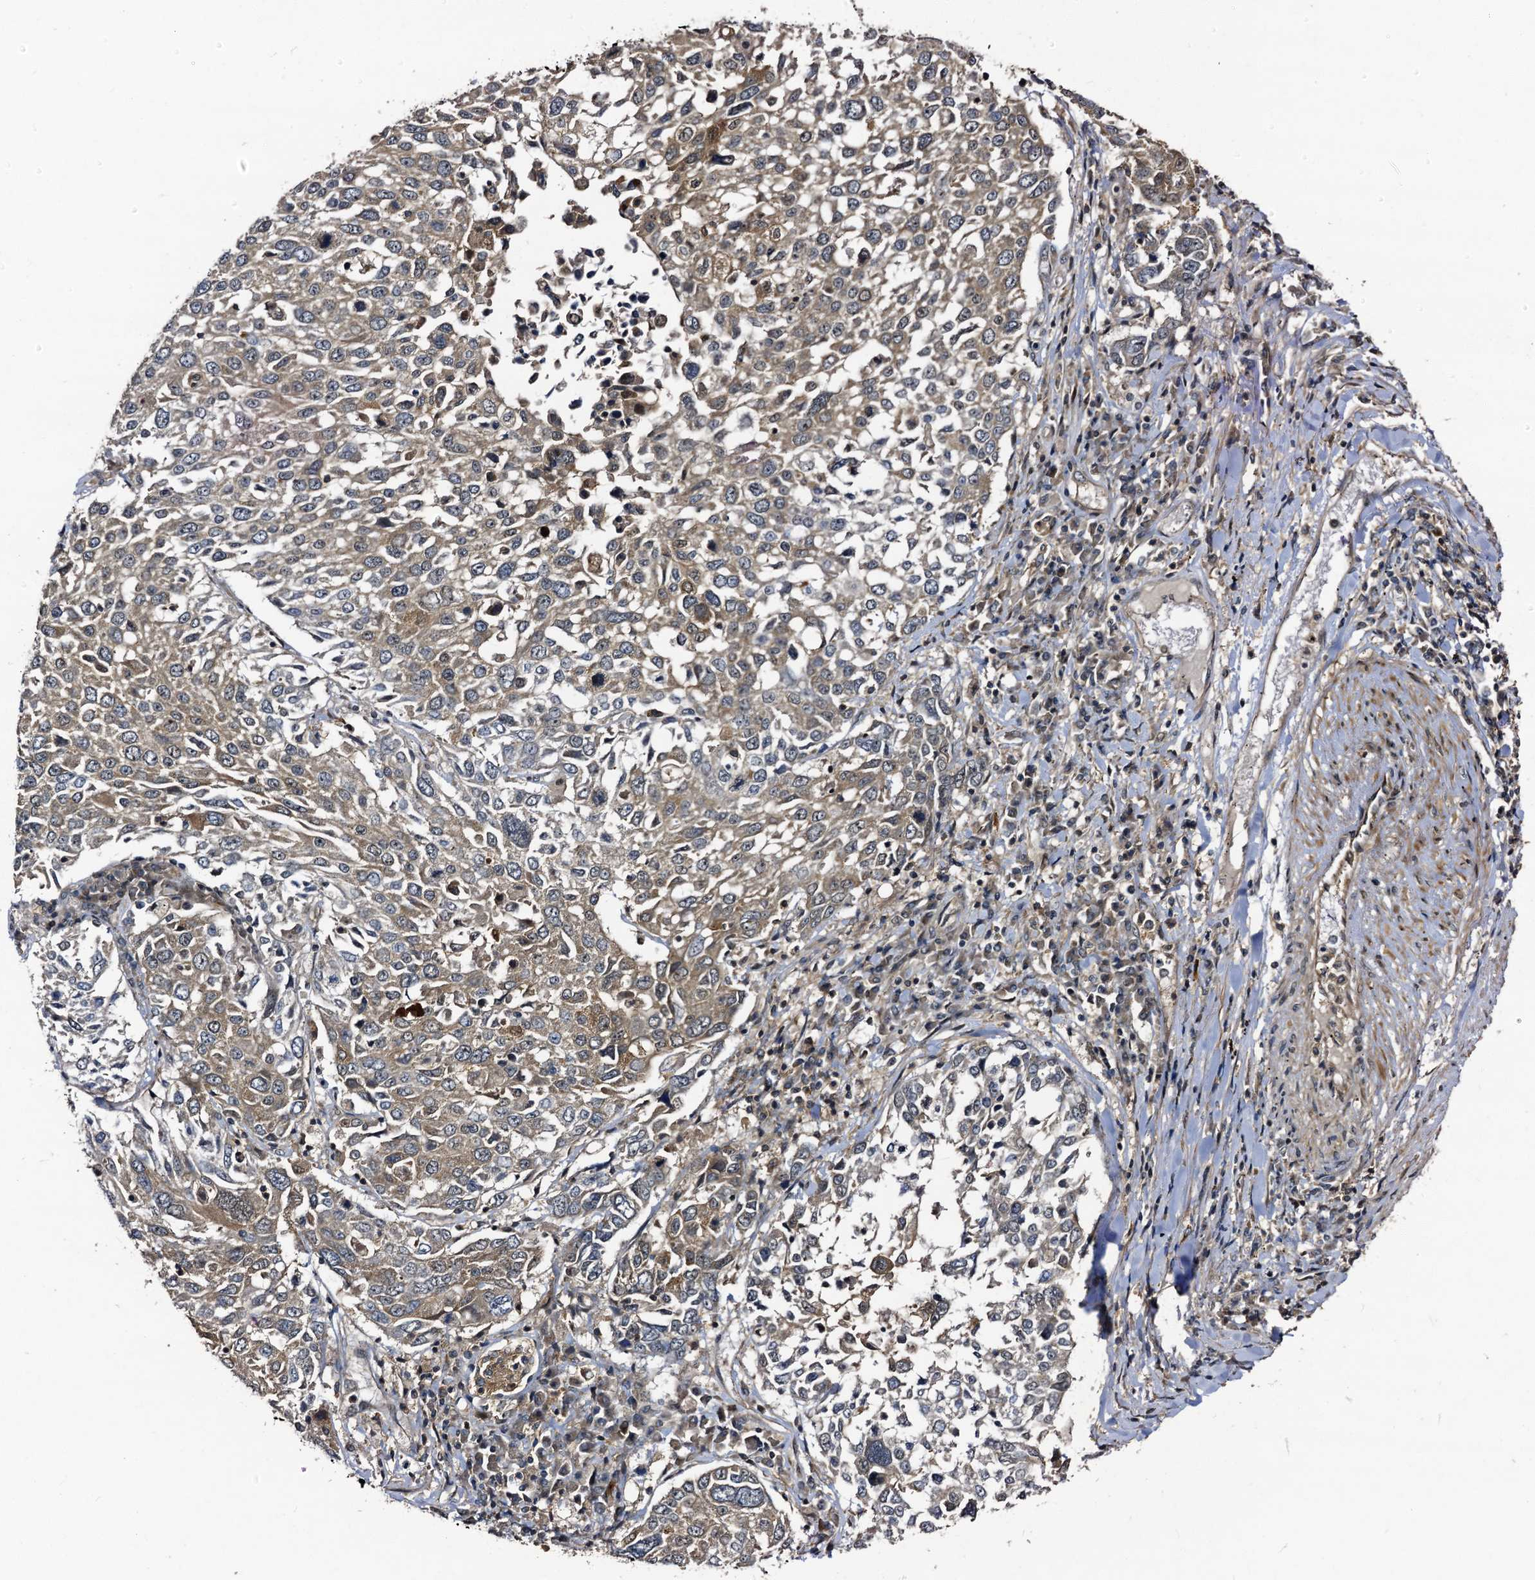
{"staining": {"intensity": "moderate", "quantity": ">75%", "location": "cytoplasmic/membranous"}, "tissue": "lung cancer", "cell_type": "Tumor cells", "image_type": "cancer", "snomed": [{"axis": "morphology", "description": "Squamous cell carcinoma, NOS"}, {"axis": "topography", "description": "Lung"}], "caption": "Lung cancer tissue reveals moderate cytoplasmic/membranous positivity in approximately >75% of tumor cells", "gene": "KXD1", "patient": {"sex": "male", "age": 65}}